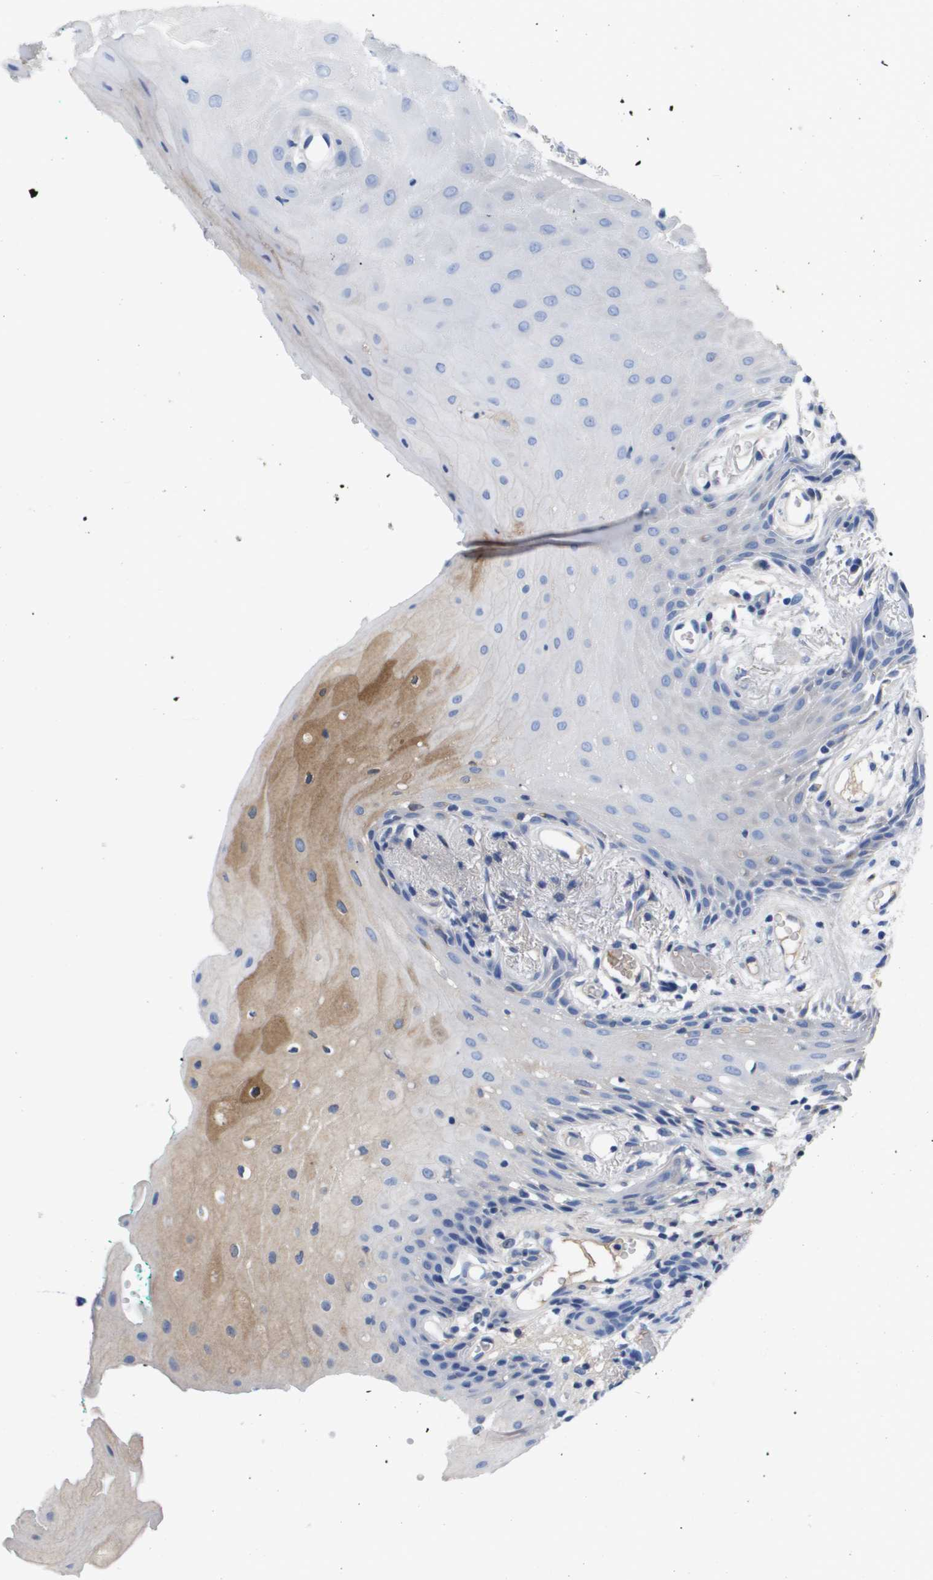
{"staining": {"intensity": "moderate", "quantity": "<25%", "location": "cytoplasmic/membranous"}, "tissue": "oral mucosa", "cell_type": "Squamous epithelial cells", "image_type": "normal", "snomed": [{"axis": "morphology", "description": "Normal tissue, NOS"}, {"axis": "morphology", "description": "Squamous cell carcinoma, NOS"}, {"axis": "topography", "description": "Oral tissue"}, {"axis": "topography", "description": "Salivary gland"}, {"axis": "topography", "description": "Head-Neck"}], "caption": "Protein expression analysis of unremarkable oral mucosa displays moderate cytoplasmic/membranous expression in approximately <25% of squamous epithelial cells.", "gene": "SERPINA6", "patient": {"sex": "female", "age": 62}}